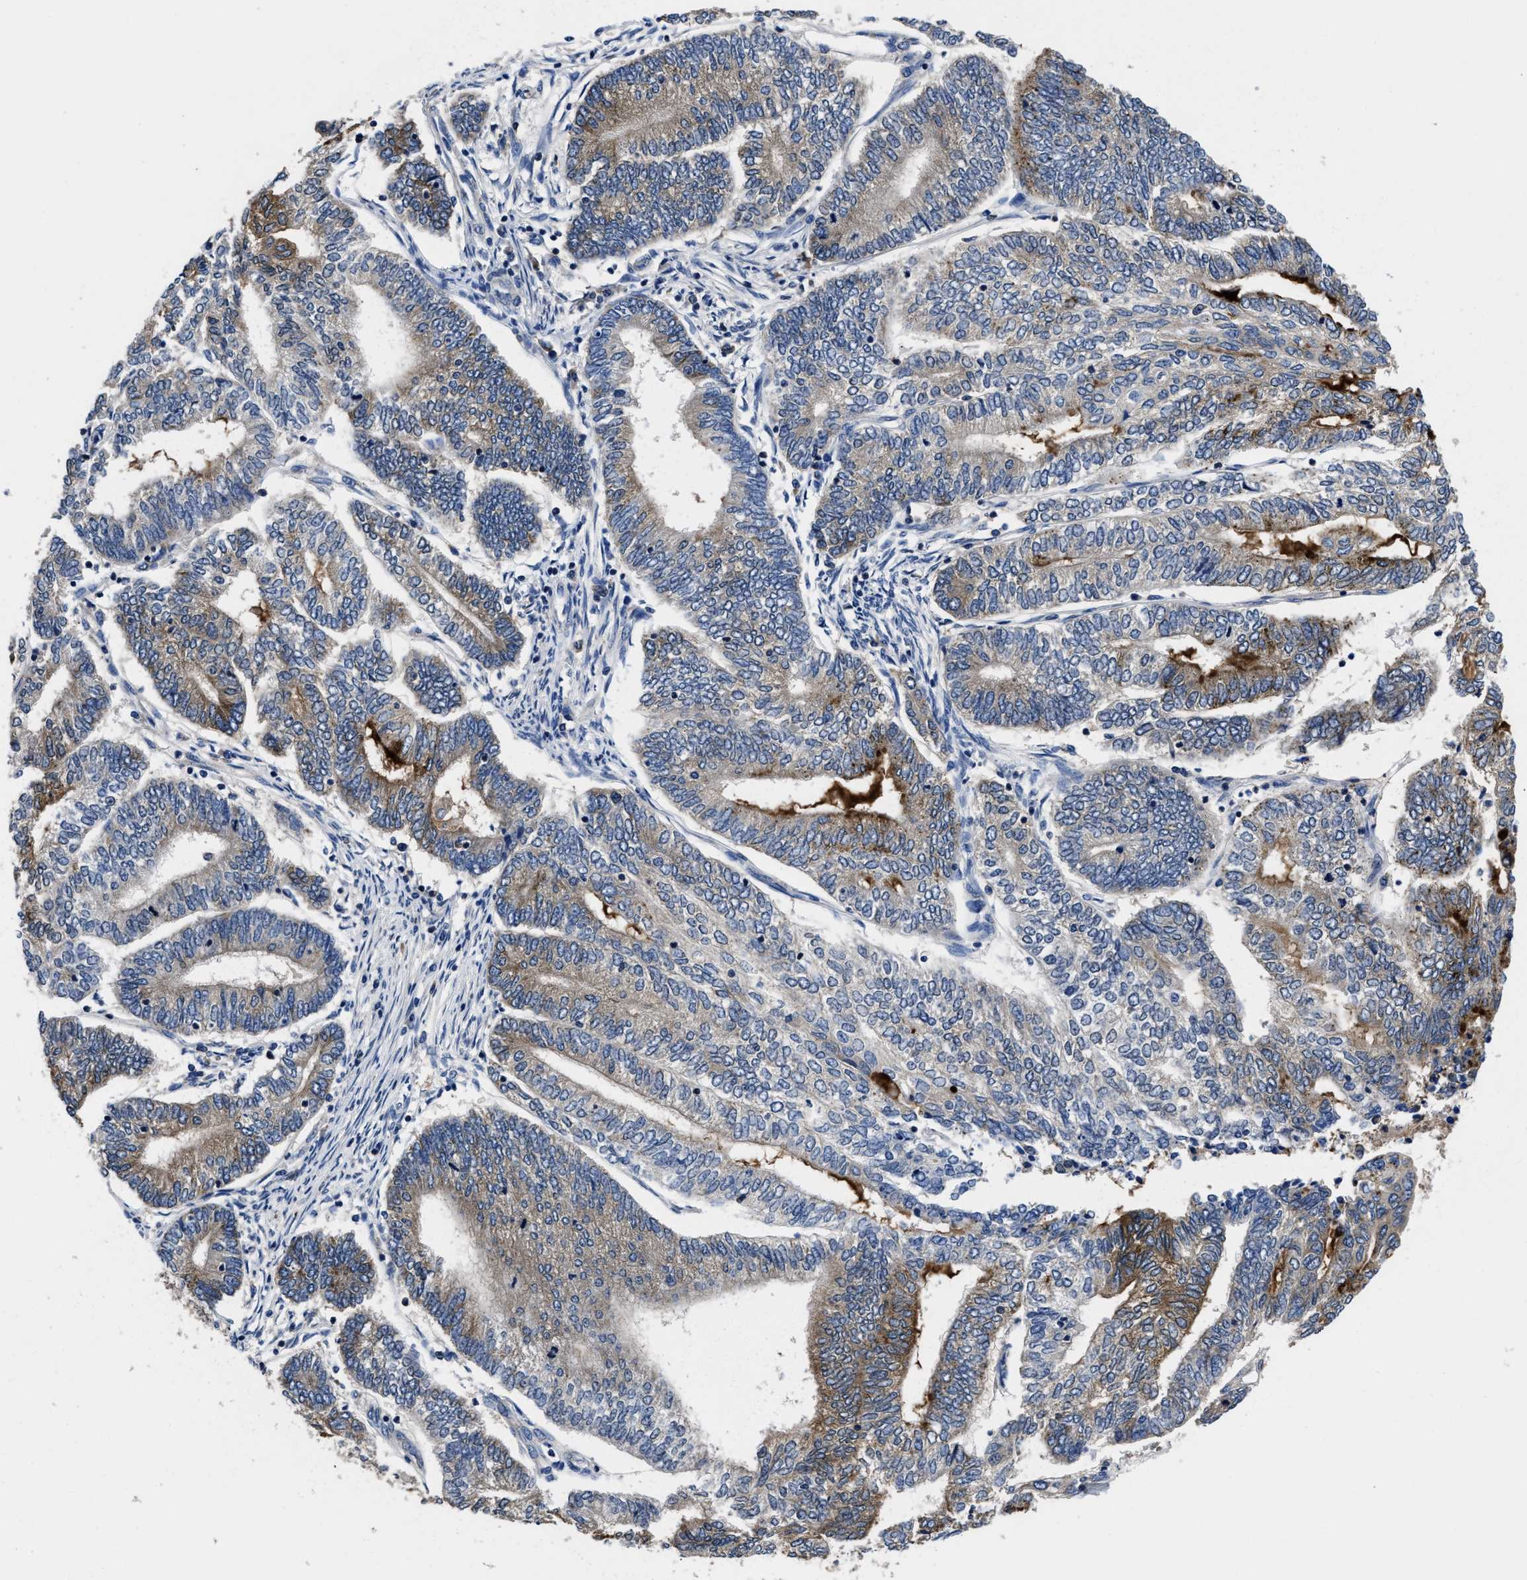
{"staining": {"intensity": "weak", "quantity": "<25%", "location": "cytoplasmic/membranous"}, "tissue": "endometrial cancer", "cell_type": "Tumor cells", "image_type": "cancer", "snomed": [{"axis": "morphology", "description": "Adenocarcinoma, NOS"}, {"axis": "topography", "description": "Uterus"}, {"axis": "topography", "description": "Endometrium"}], "caption": "Endometrial cancer was stained to show a protein in brown. There is no significant staining in tumor cells.", "gene": "YARS1", "patient": {"sex": "female", "age": 70}}